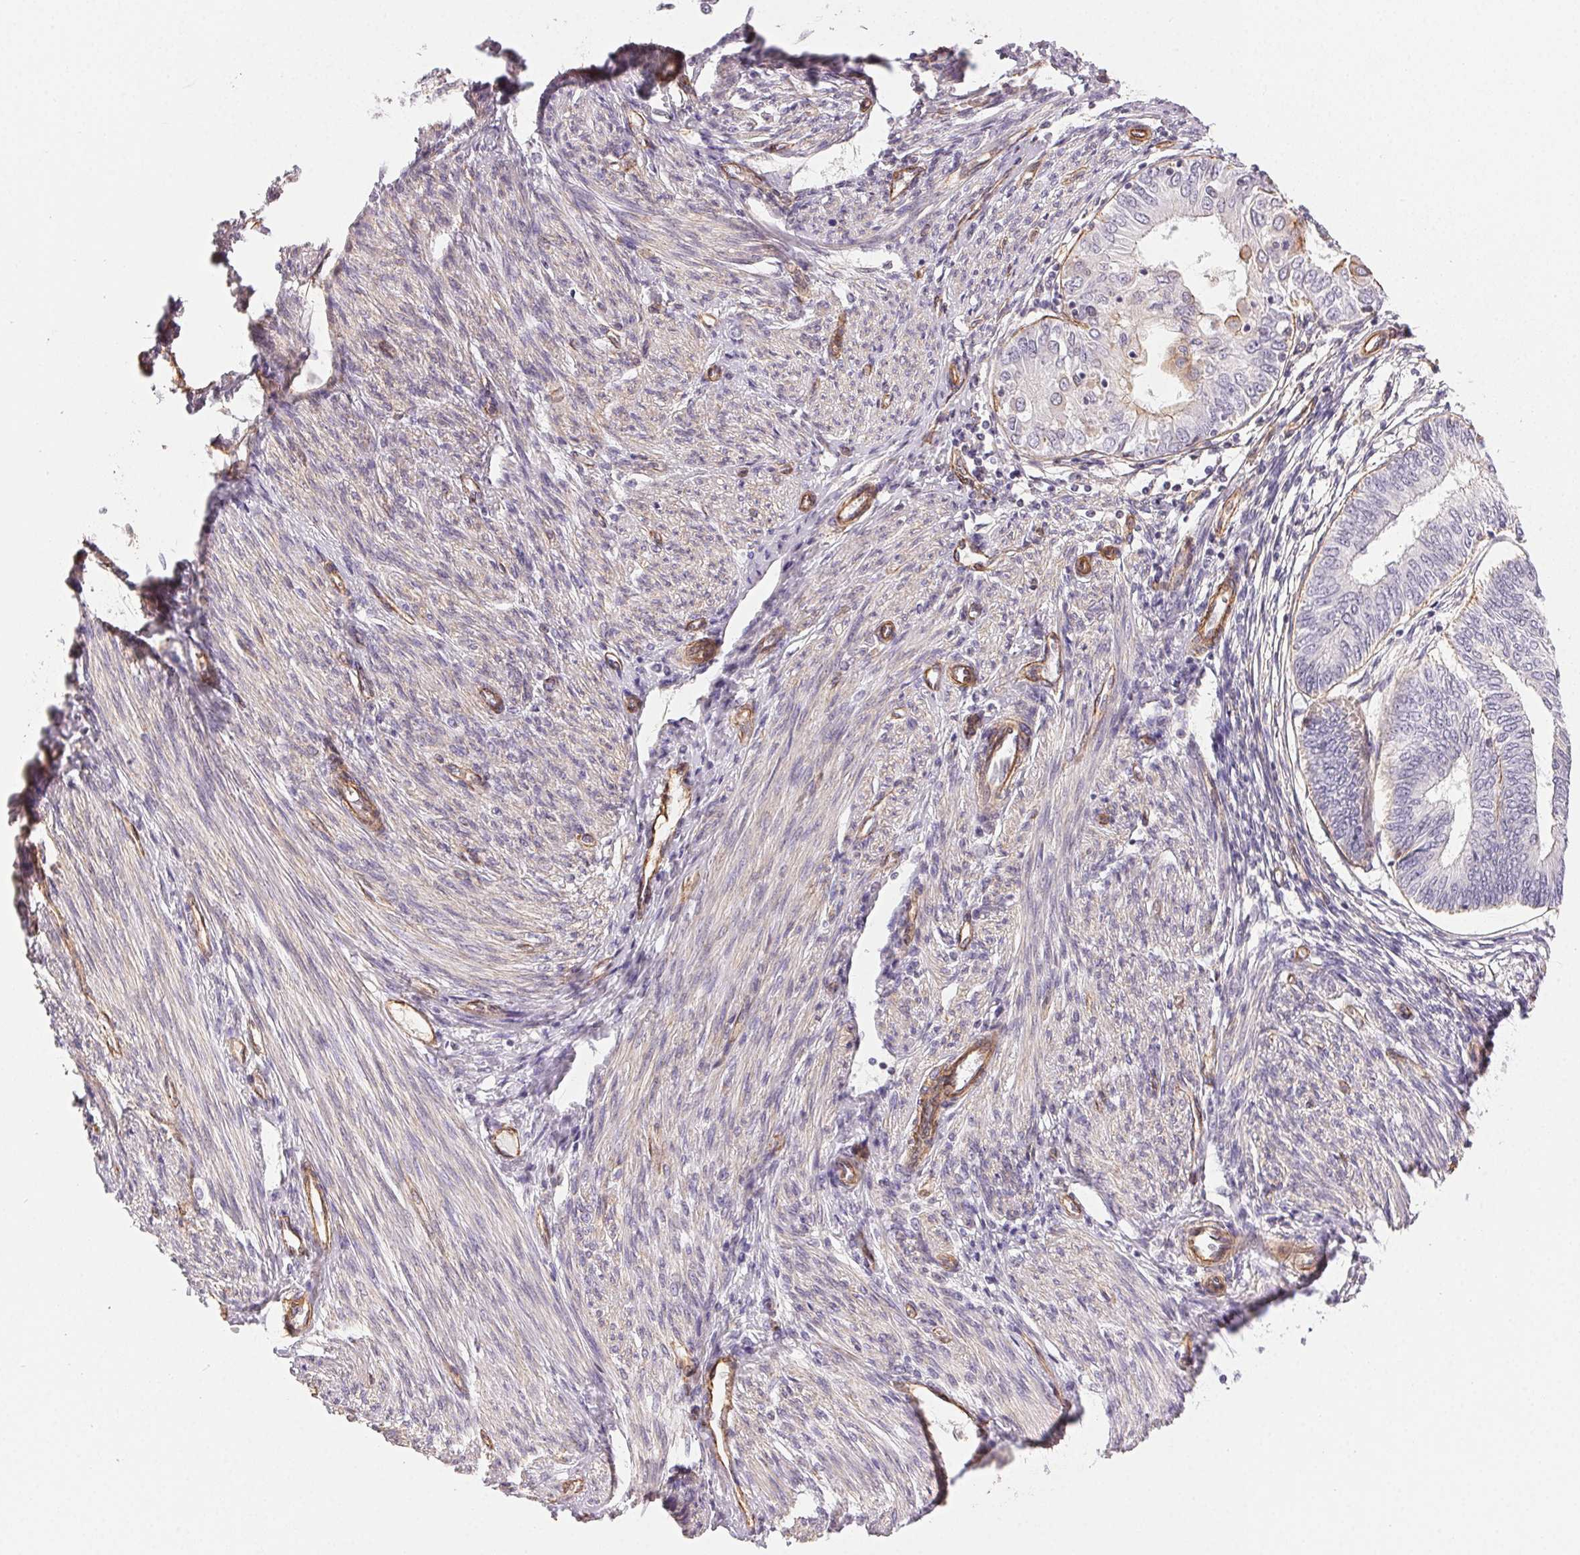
{"staining": {"intensity": "negative", "quantity": "none", "location": "none"}, "tissue": "endometrial cancer", "cell_type": "Tumor cells", "image_type": "cancer", "snomed": [{"axis": "morphology", "description": "Adenocarcinoma, NOS"}, {"axis": "topography", "description": "Endometrium"}], "caption": "High power microscopy histopathology image of an IHC histopathology image of adenocarcinoma (endometrial), revealing no significant staining in tumor cells. Brightfield microscopy of IHC stained with DAB (brown) and hematoxylin (blue), captured at high magnification.", "gene": "PLA2G4F", "patient": {"sex": "female", "age": 68}}